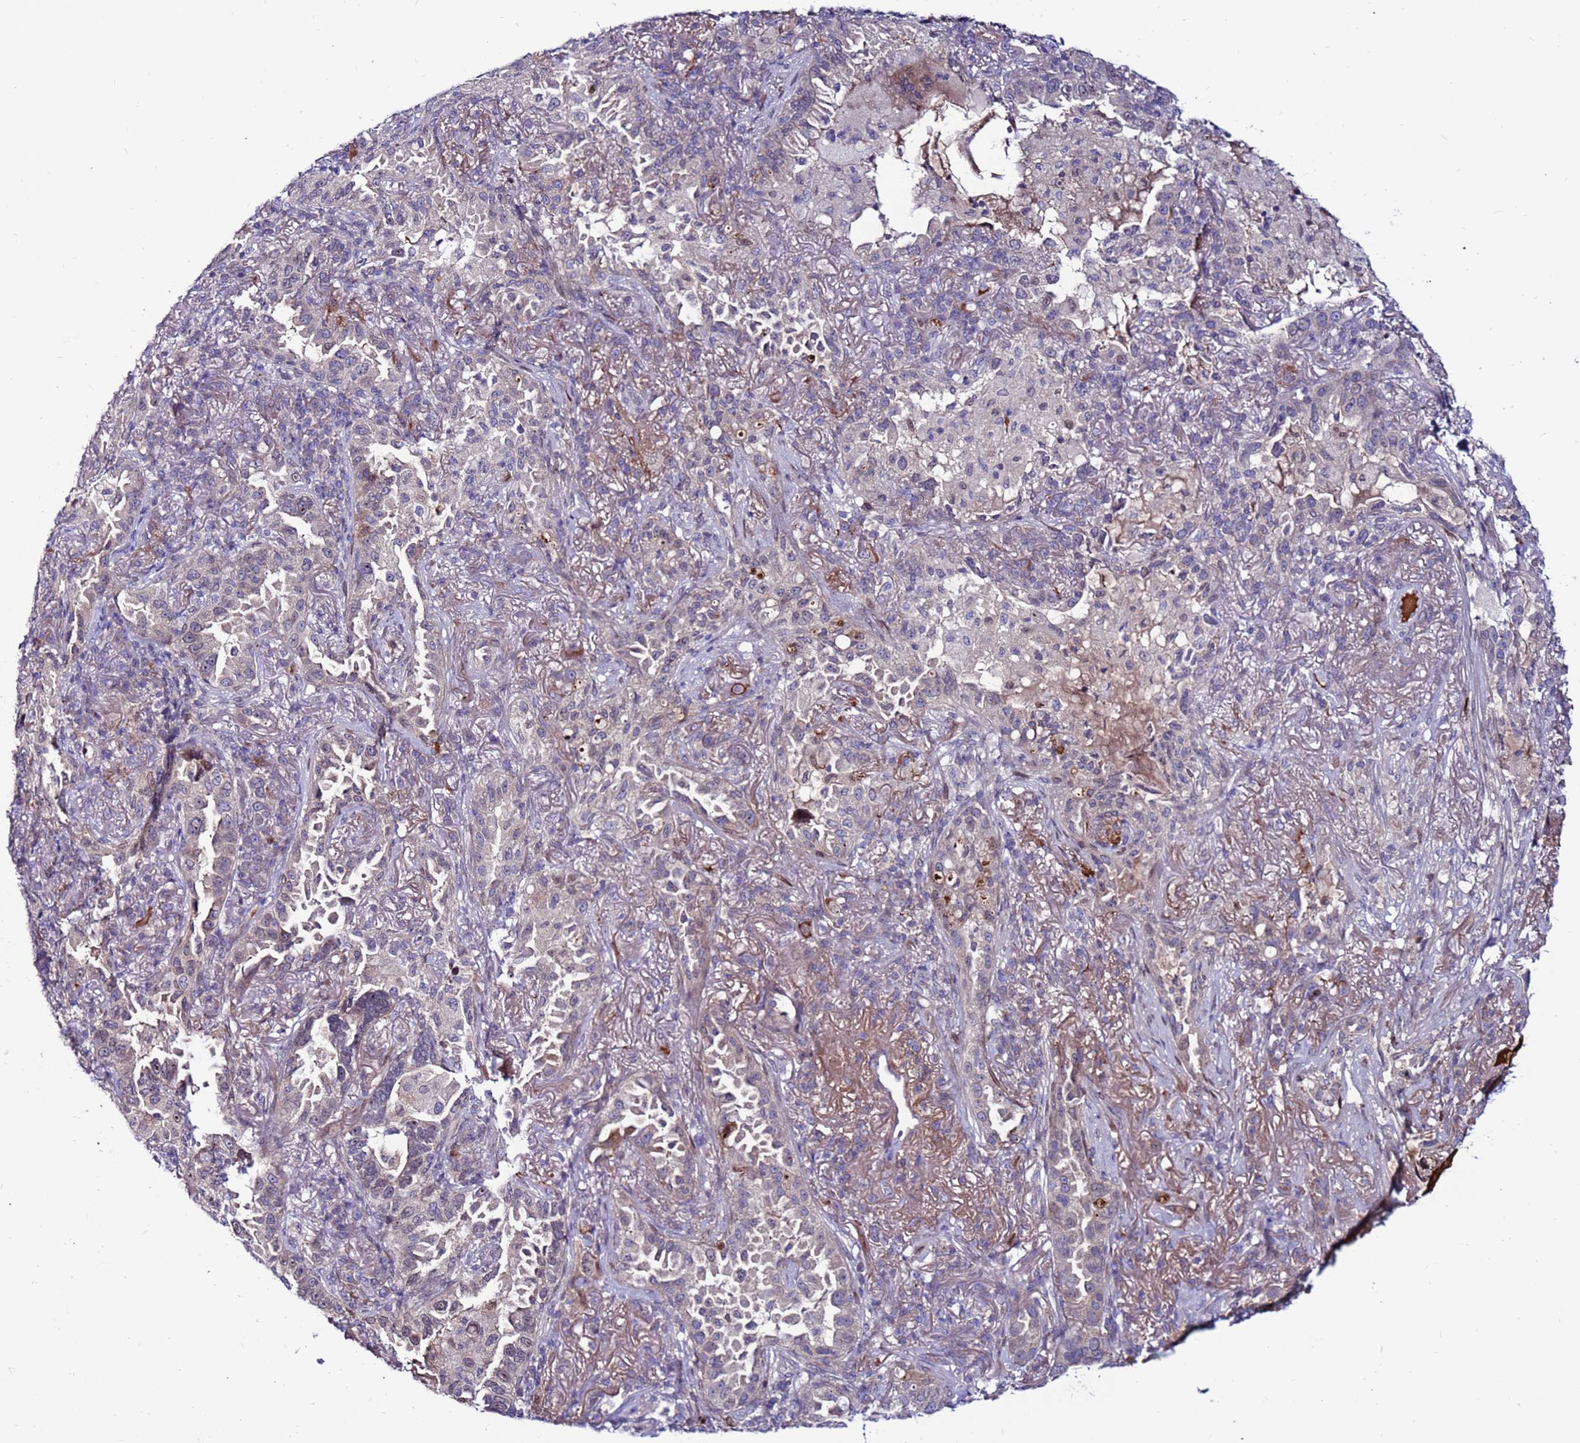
{"staining": {"intensity": "weak", "quantity": "<25%", "location": "nuclear"}, "tissue": "lung cancer", "cell_type": "Tumor cells", "image_type": "cancer", "snomed": [{"axis": "morphology", "description": "Adenocarcinoma, NOS"}, {"axis": "topography", "description": "Lung"}], "caption": "Immunohistochemical staining of lung cancer (adenocarcinoma) reveals no significant expression in tumor cells.", "gene": "CCDC71", "patient": {"sex": "female", "age": 69}}